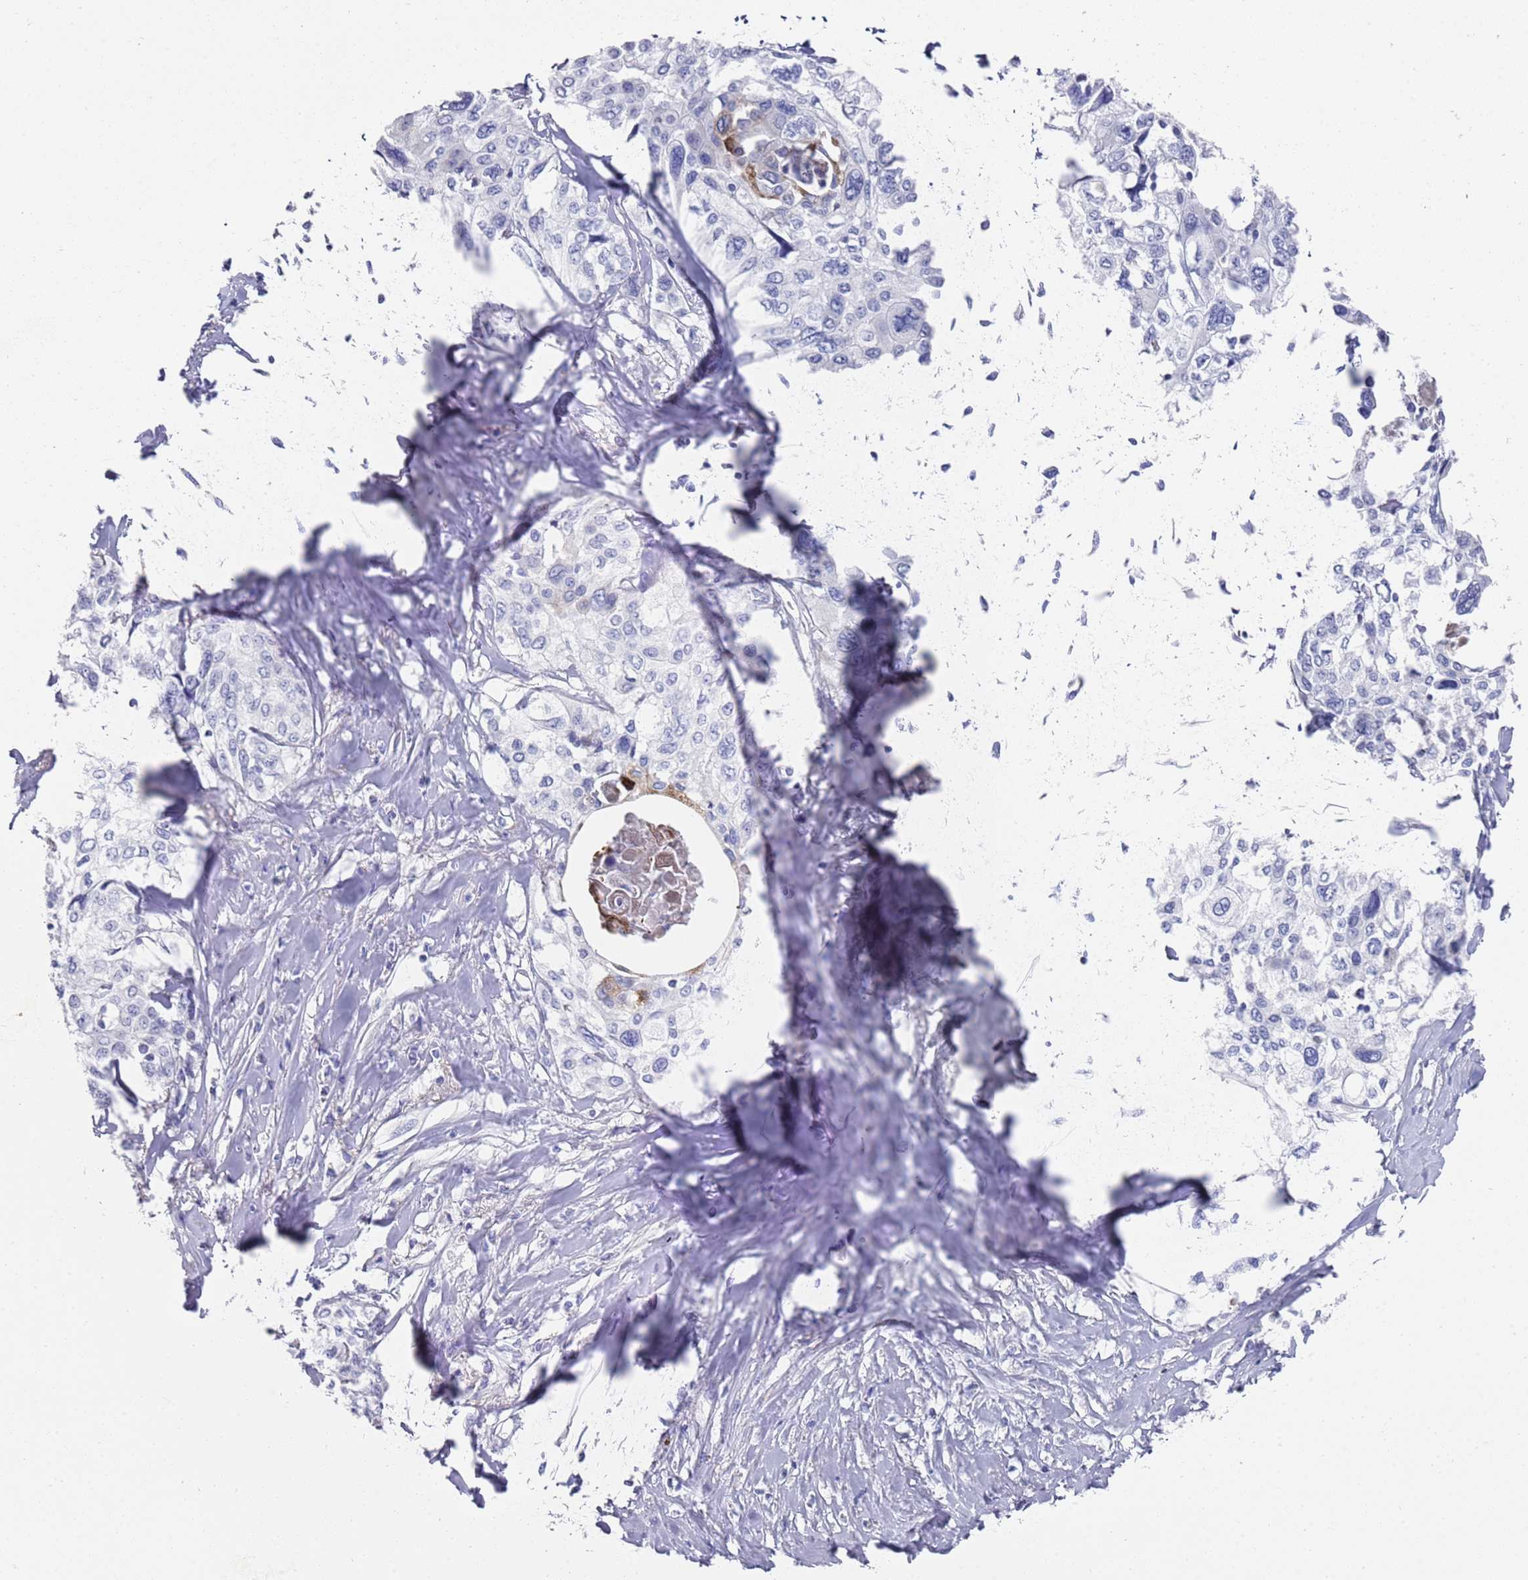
{"staining": {"intensity": "negative", "quantity": "none", "location": "none"}, "tissue": "cervical cancer", "cell_type": "Tumor cells", "image_type": "cancer", "snomed": [{"axis": "morphology", "description": "Squamous cell carcinoma, NOS"}, {"axis": "topography", "description": "Cervix"}], "caption": "Protein analysis of cervical cancer (squamous cell carcinoma) demonstrates no significant positivity in tumor cells. The staining is performed using DAB (3,3'-diaminobenzidine) brown chromogen with nuclei counter-stained in using hematoxylin.", "gene": "SCAPER", "patient": {"sex": "female", "age": 31}}